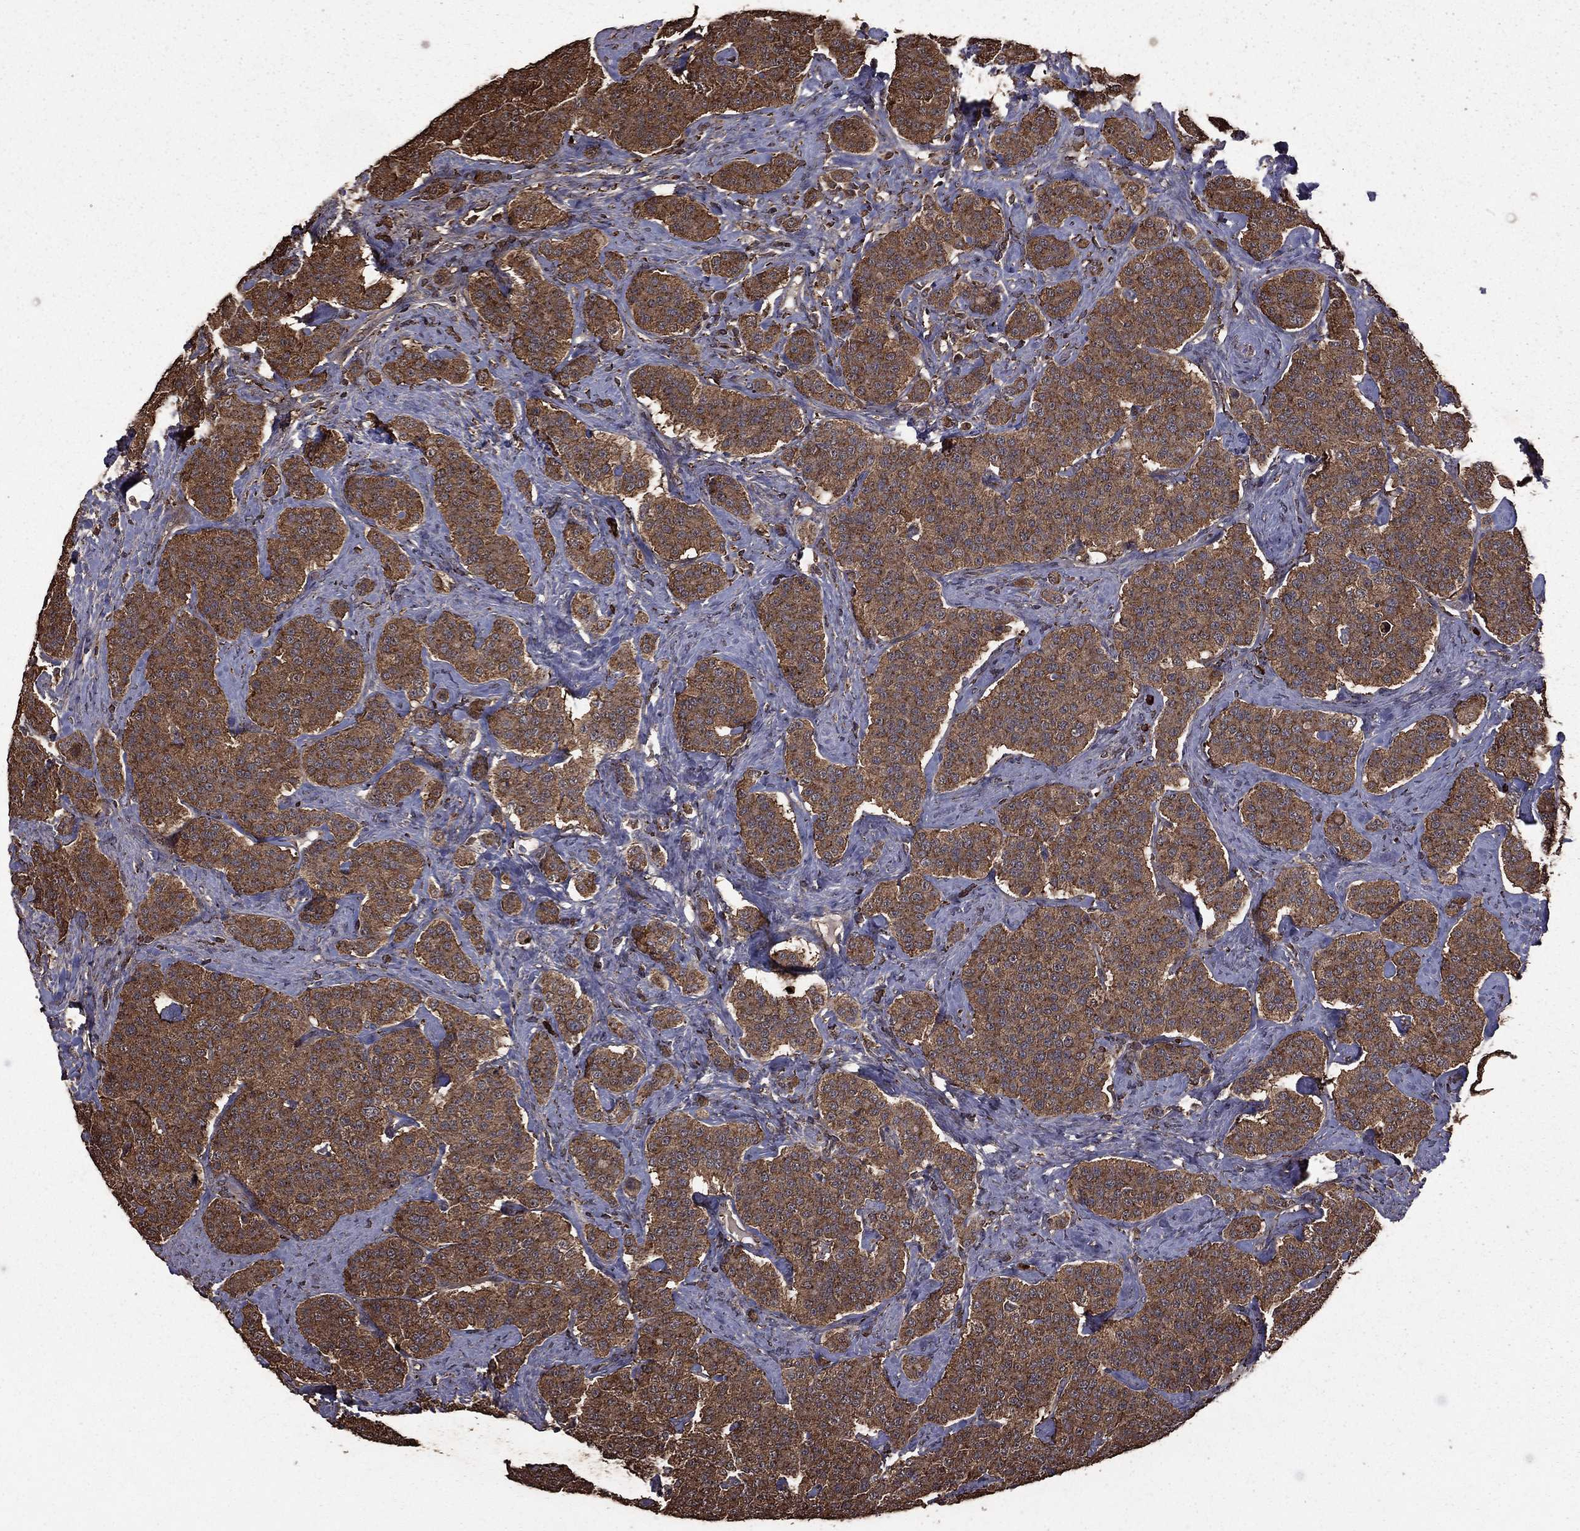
{"staining": {"intensity": "moderate", "quantity": ">75%", "location": "cytoplasmic/membranous"}, "tissue": "carcinoid", "cell_type": "Tumor cells", "image_type": "cancer", "snomed": [{"axis": "morphology", "description": "Carcinoid, malignant, NOS"}, {"axis": "topography", "description": "Small intestine"}], "caption": "Brown immunohistochemical staining in human carcinoid displays moderate cytoplasmic/membranous expression in about >75% of tumor cells. (DAB IHC, brown staining for protein, blue staining for nuclei).", "gene": "BIRC6", "patient": {"sex": "female", "age": 58}}